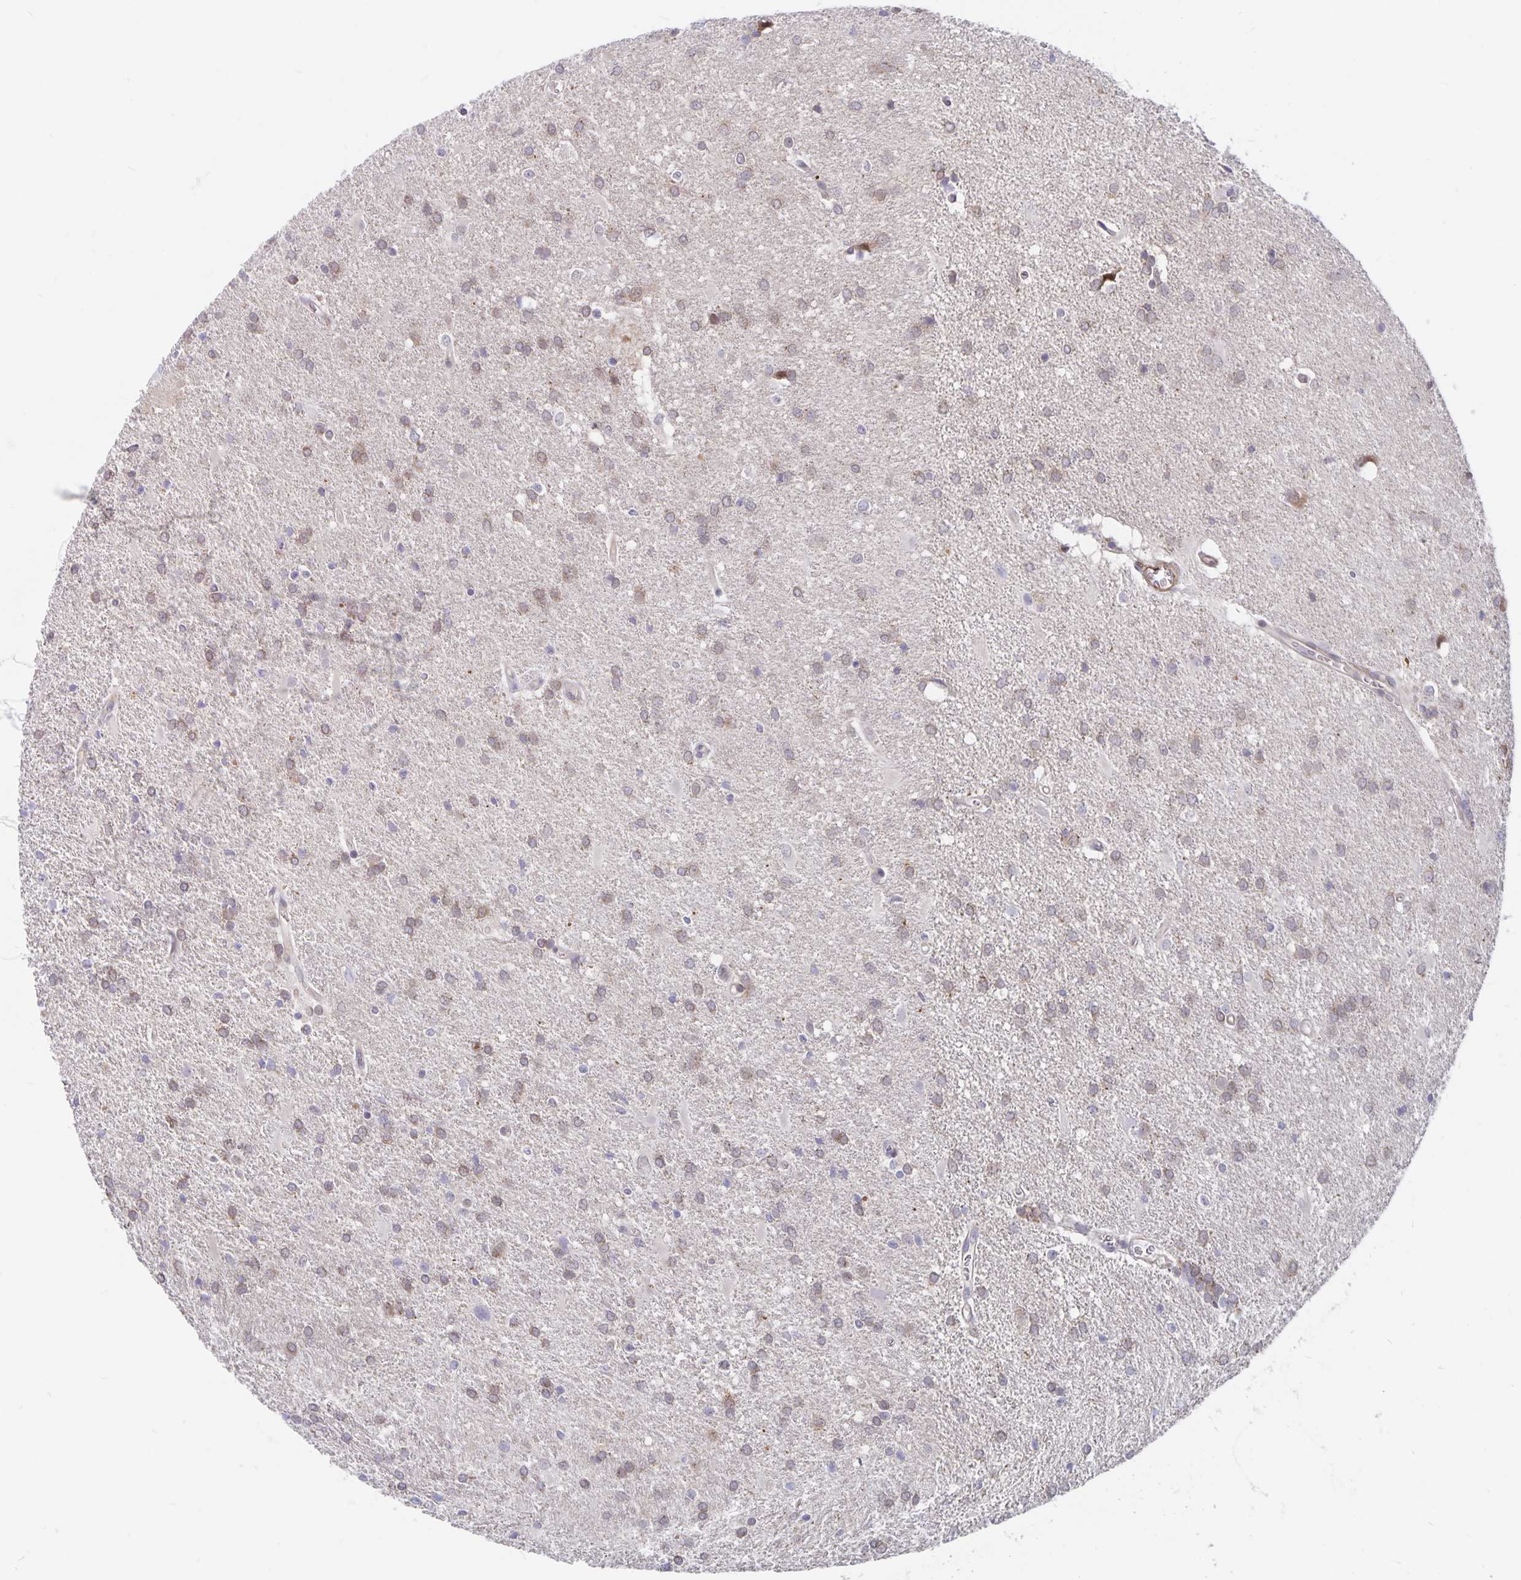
{"staining": {"intensity": "weak", "quantity": "25%-75%", "location": "cytoplasmic/membranous"}, "tissue": "glioma", "cell_type": "Tumor cells", "image_type": "cancer", "snomed": [{"axis": "morphology", "description": "Glioma, malignant, Low grade"}, {"axis": "topography", "description": "Brain"}], "caption": "A histopathology image of human malignant low-grade glioma stained for a protein demonstrates weak cytoplasmic/membranous brown staining in tumor cells.", "gene": "BAG6", "patient": {"sex": "male", "age": 66}}